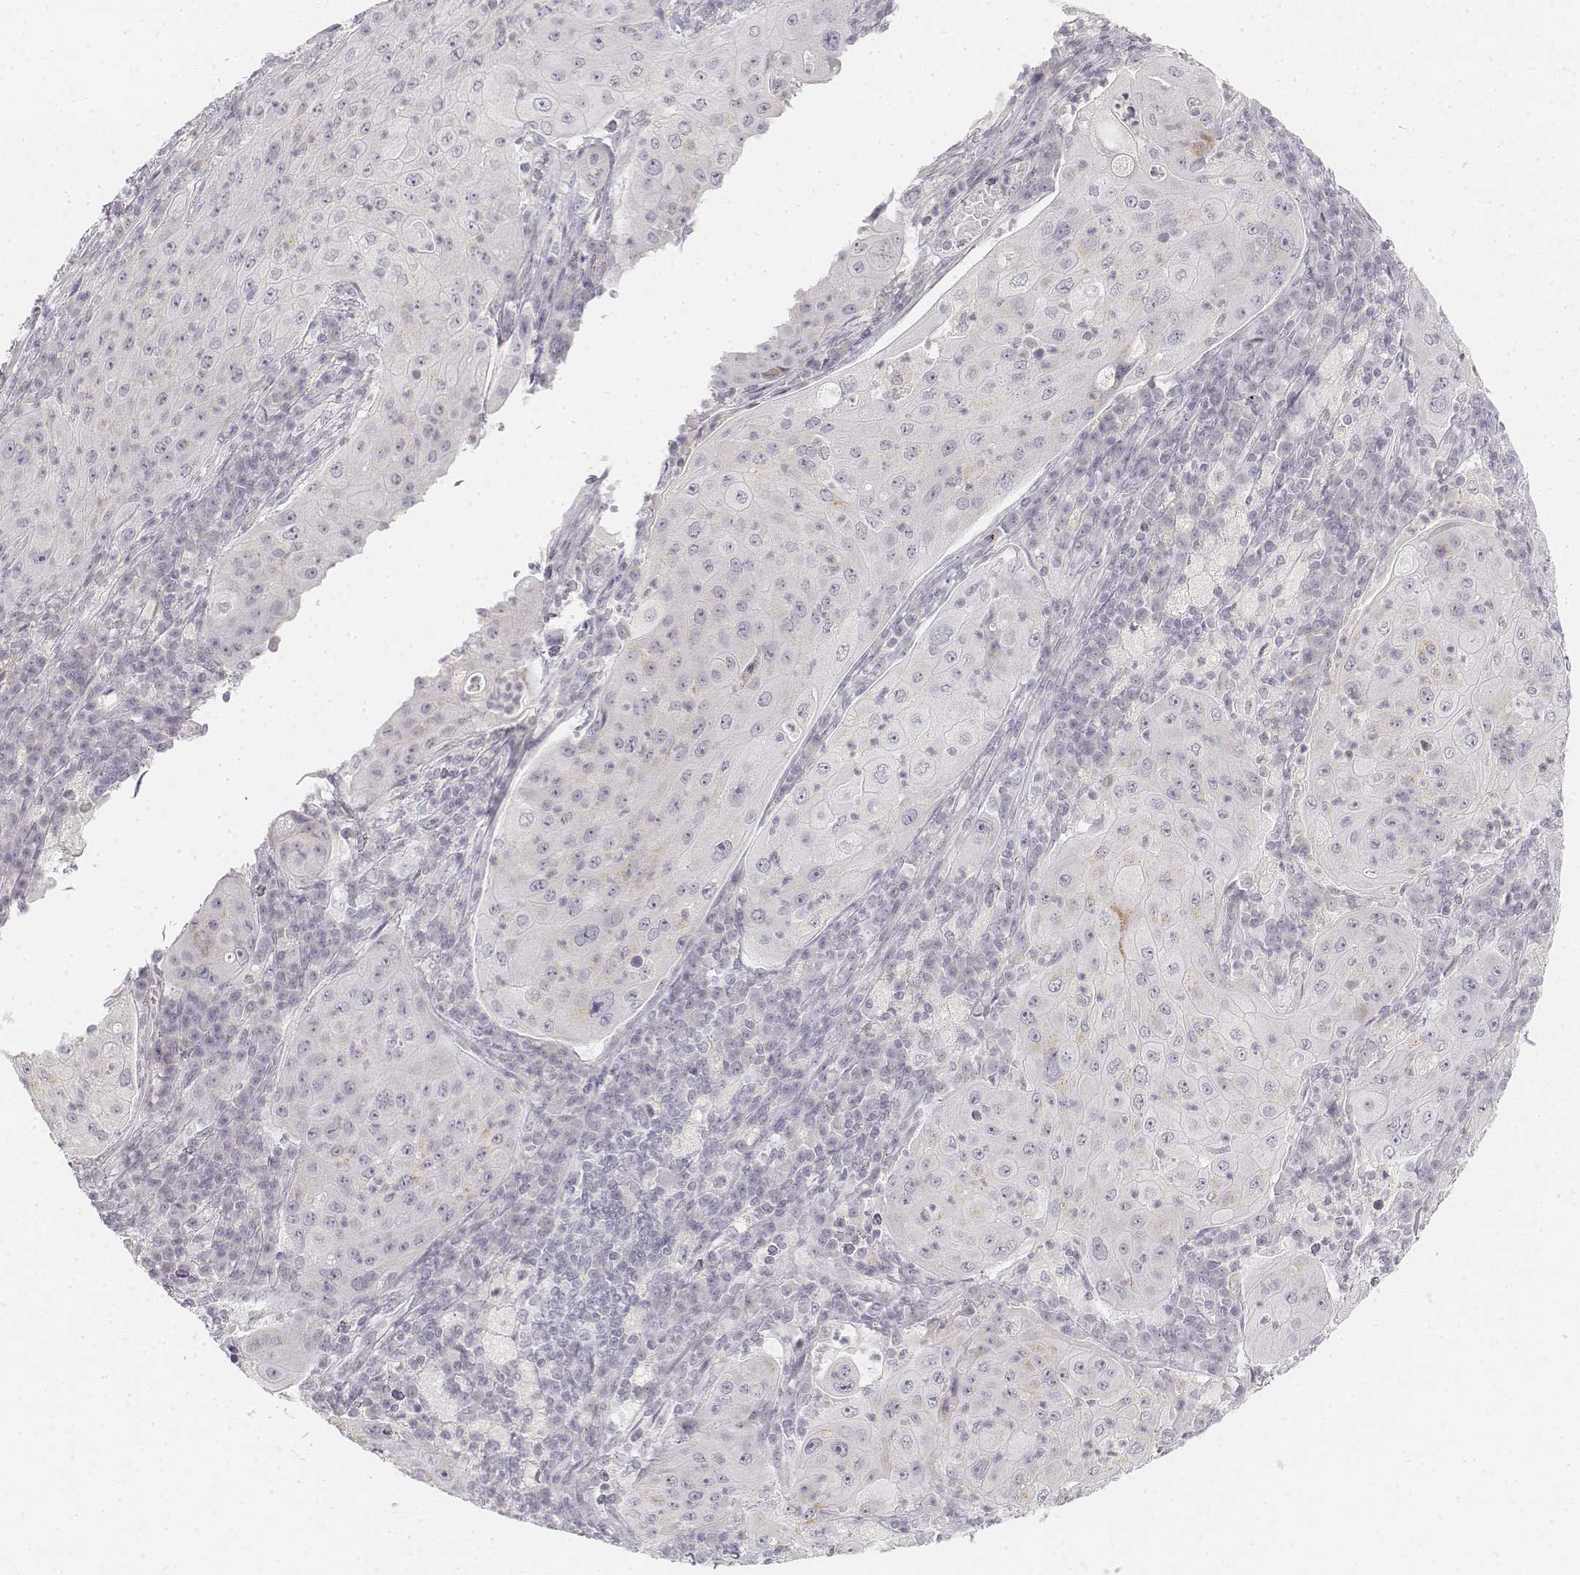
{"staining": {"intensity": "negative", "quantity": "none", "location": "none"}, "tissue": "lung cancer", "cell_type": "Tumor cells", "image_type": "cancer", "snomed": [{"axis": "morphology", "description": "Squamous cell carcinoma, NOS"}, {"axis": "topography", "description": "Lung"}], "caption": "IHC image of human lung cancer (squamous cell carcinoma) stained for a protein (brown), which displays no positivity in tumor cells. The staining is performed using DAB brown chromogen with nuclei counter-stained in using hematoxylin.", "gene": "KRTAP2-1", "patient": {"sex": "female", "age": 59}}